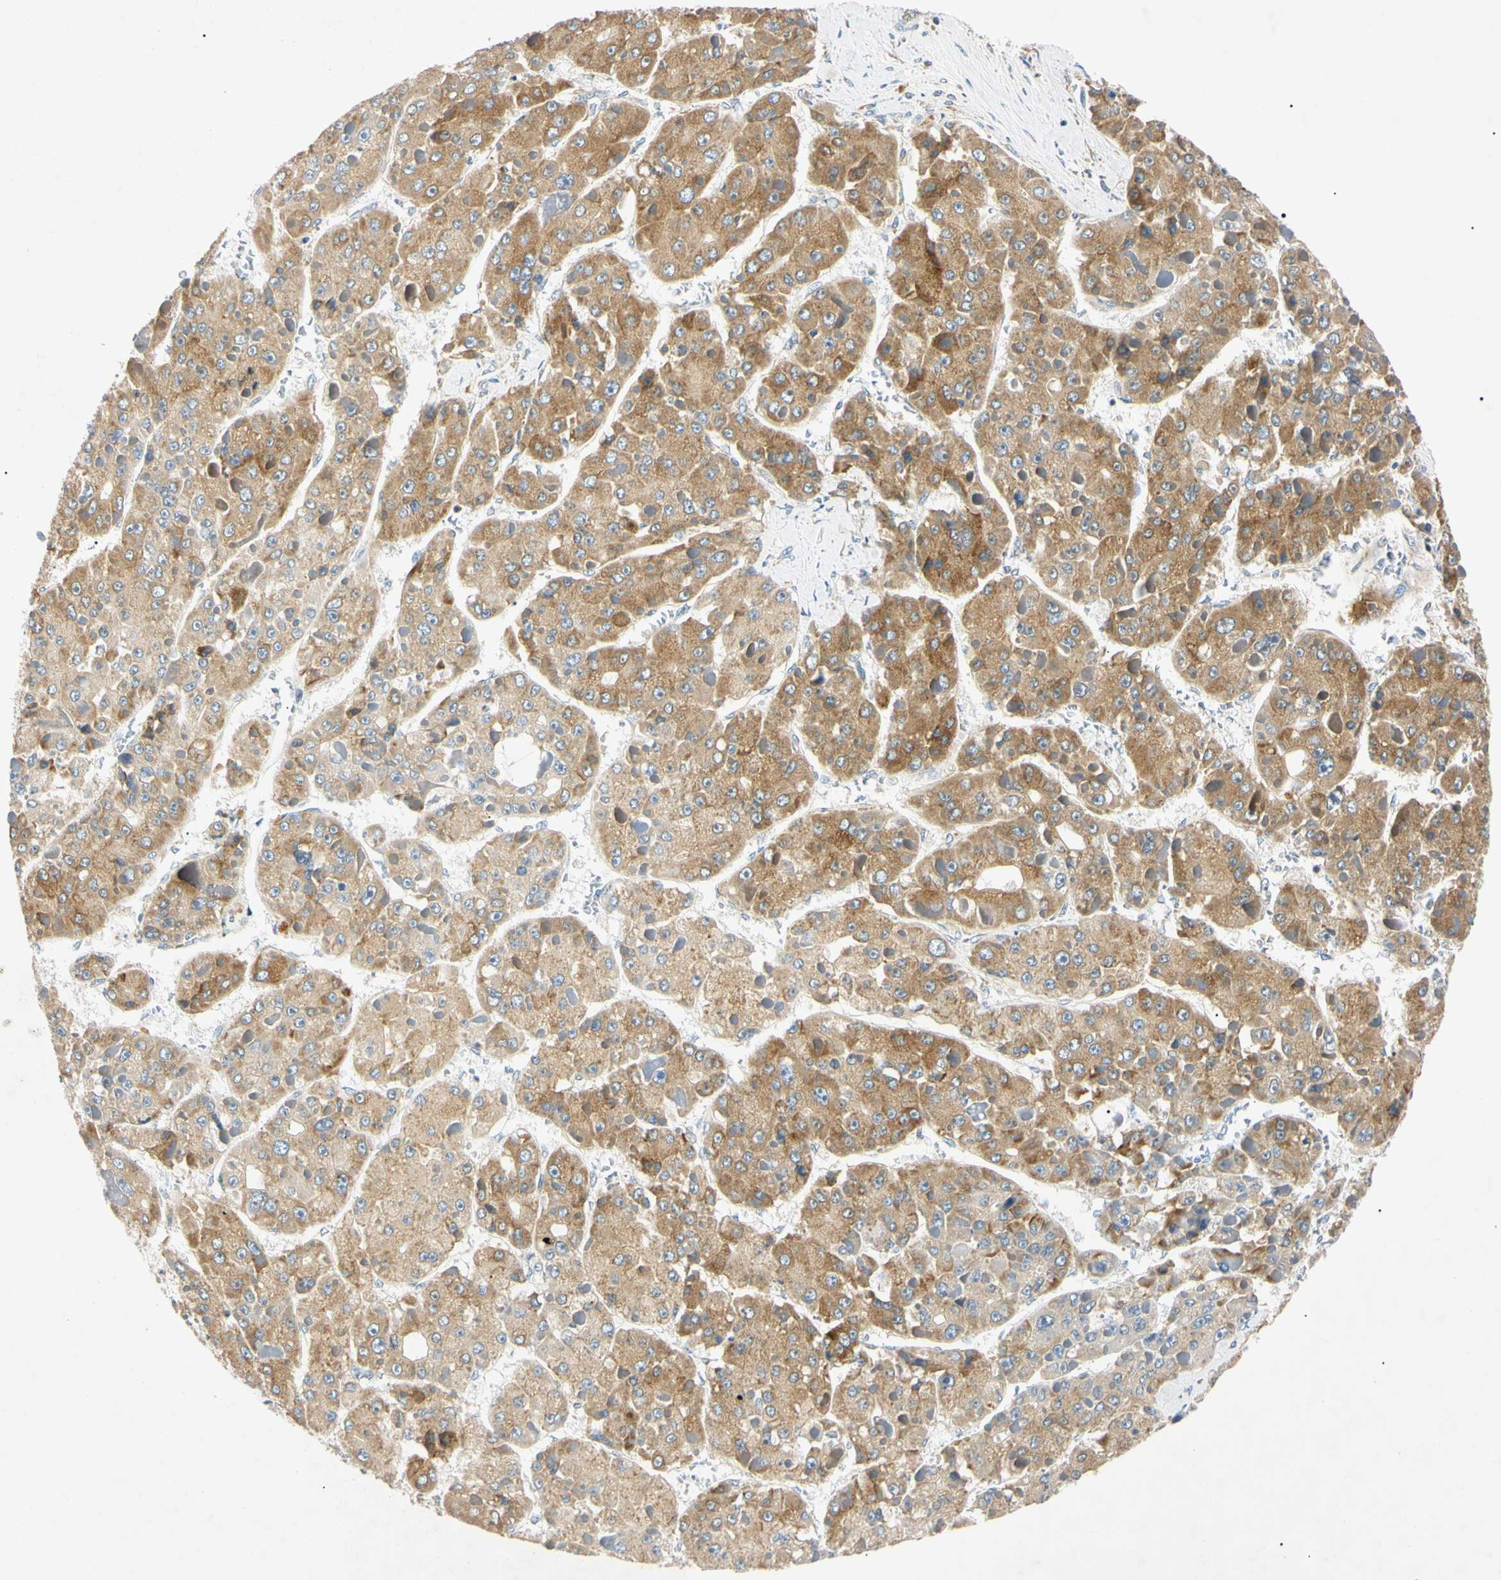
{"staining": {"intensity": "moderate", "quantity": ">75%", "location": "cytoplasmic/membranous"}, "tissue": "liver cancer", "cell_type": "Tumor cells", "image_type": "cancer", "snomed": [{"axis": "morphology", "description": "Carcinoma, Hepatocellular, NOS"}, {"axis": "topography", "description": "Liver"}], "caption": "Immunohistochemical staining of liver cancer displays medium levels of moderate cytoplasmic/membranous staining in about >75% of tumor cells. (DAB (3,3'-diaminobenzidine) IHC with brightfield microscopy, high magnification).", "gene": "DNAJB12", "patient": {"sex": "female", "age": 73}}